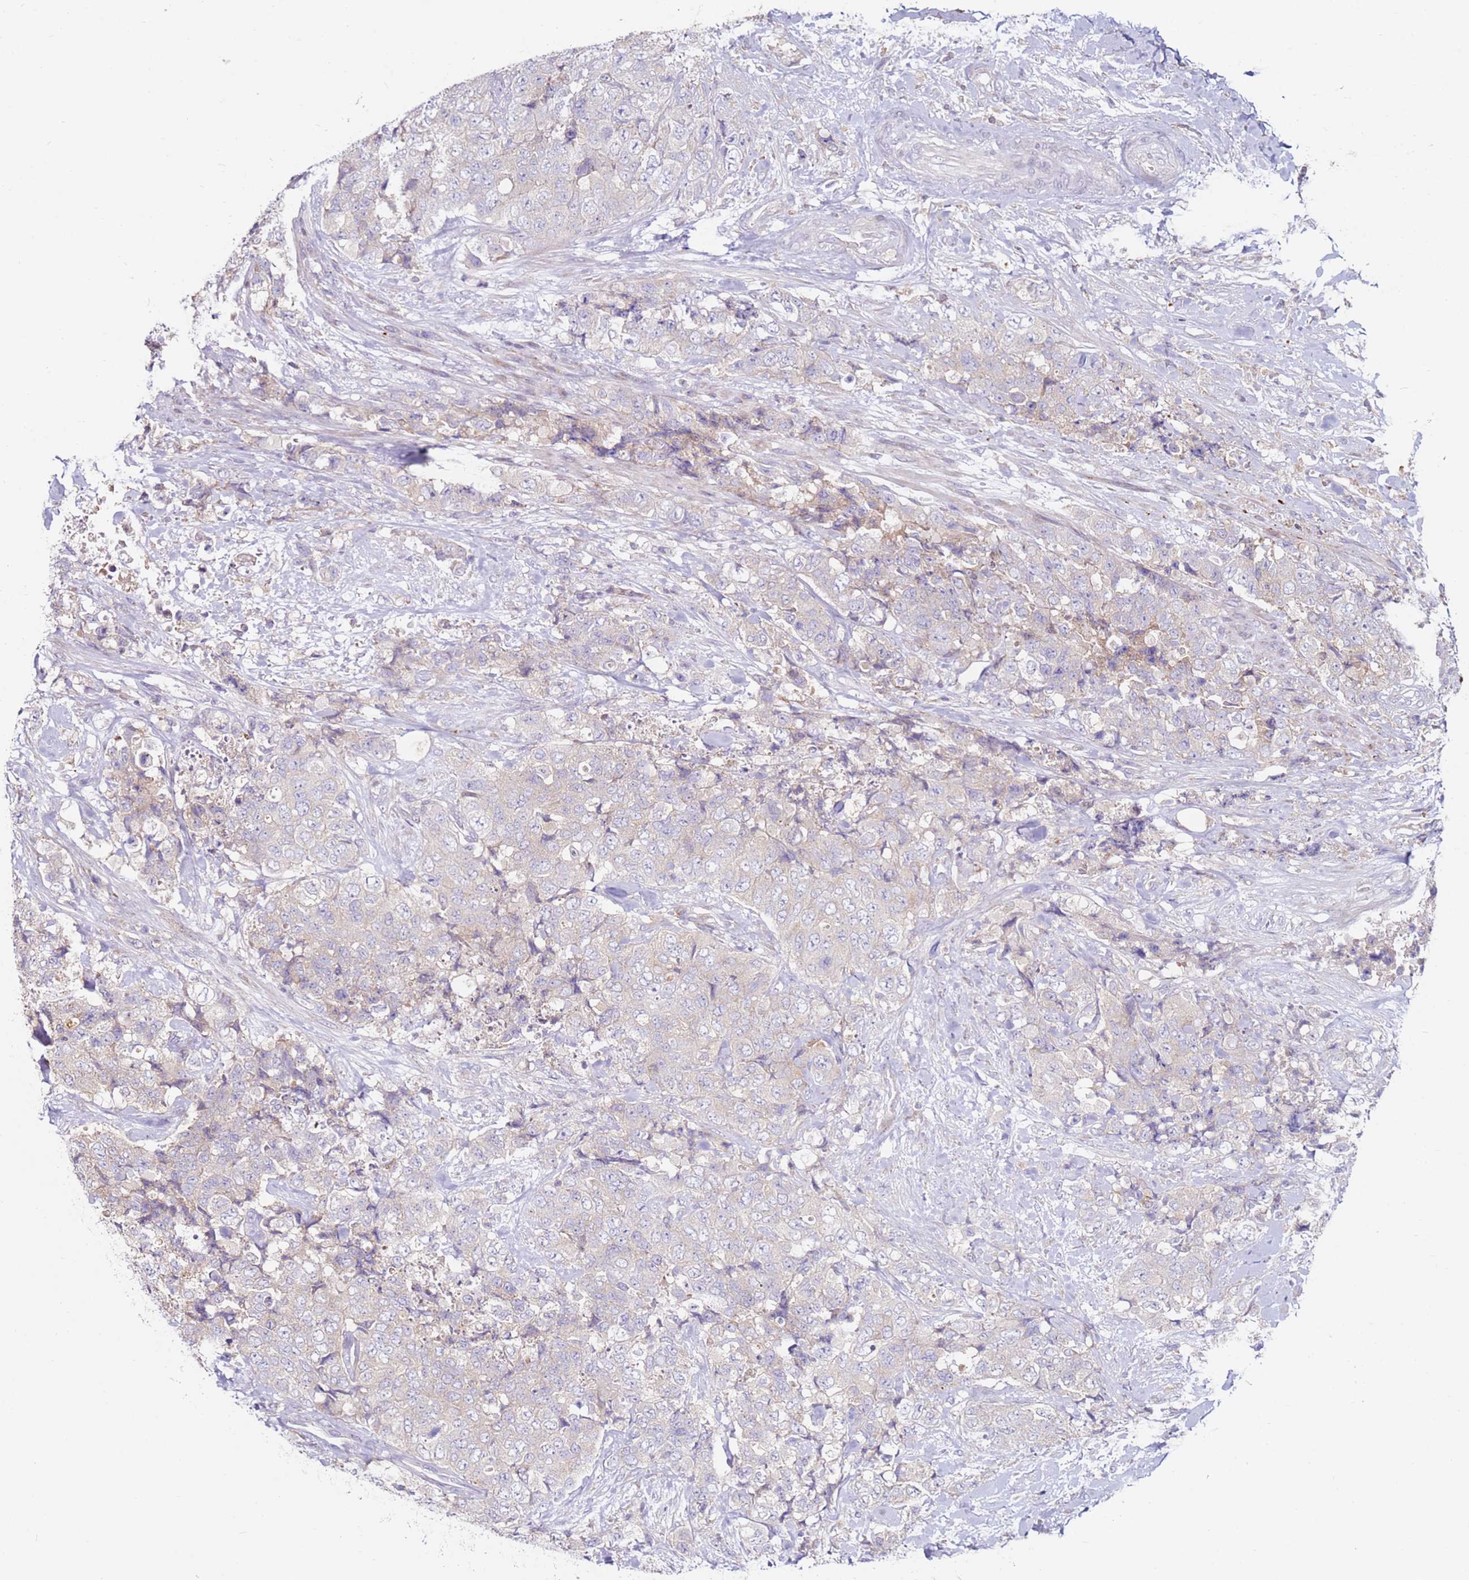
{"staining": {"intensity": "weak", "quantity": "<25%", "location": "cytoplasmic/membranous"}, "tissue": "urothelial cancer", "cell_type": "Tumor cells", "image_type": "cancer", "snomed": [{"axis": "morphology", "description": "Urothelial carcinoma, High grade"}, {"axis": "topography", "description": "Urinary bladder"}], "caption": "IHC of urothelial carcinoma (high-grade) displays no staining in tumor cells. (DAB IHC, high magnification).", "gene": "CNOT9", "patient": {"sex": "female", "age": 78}}